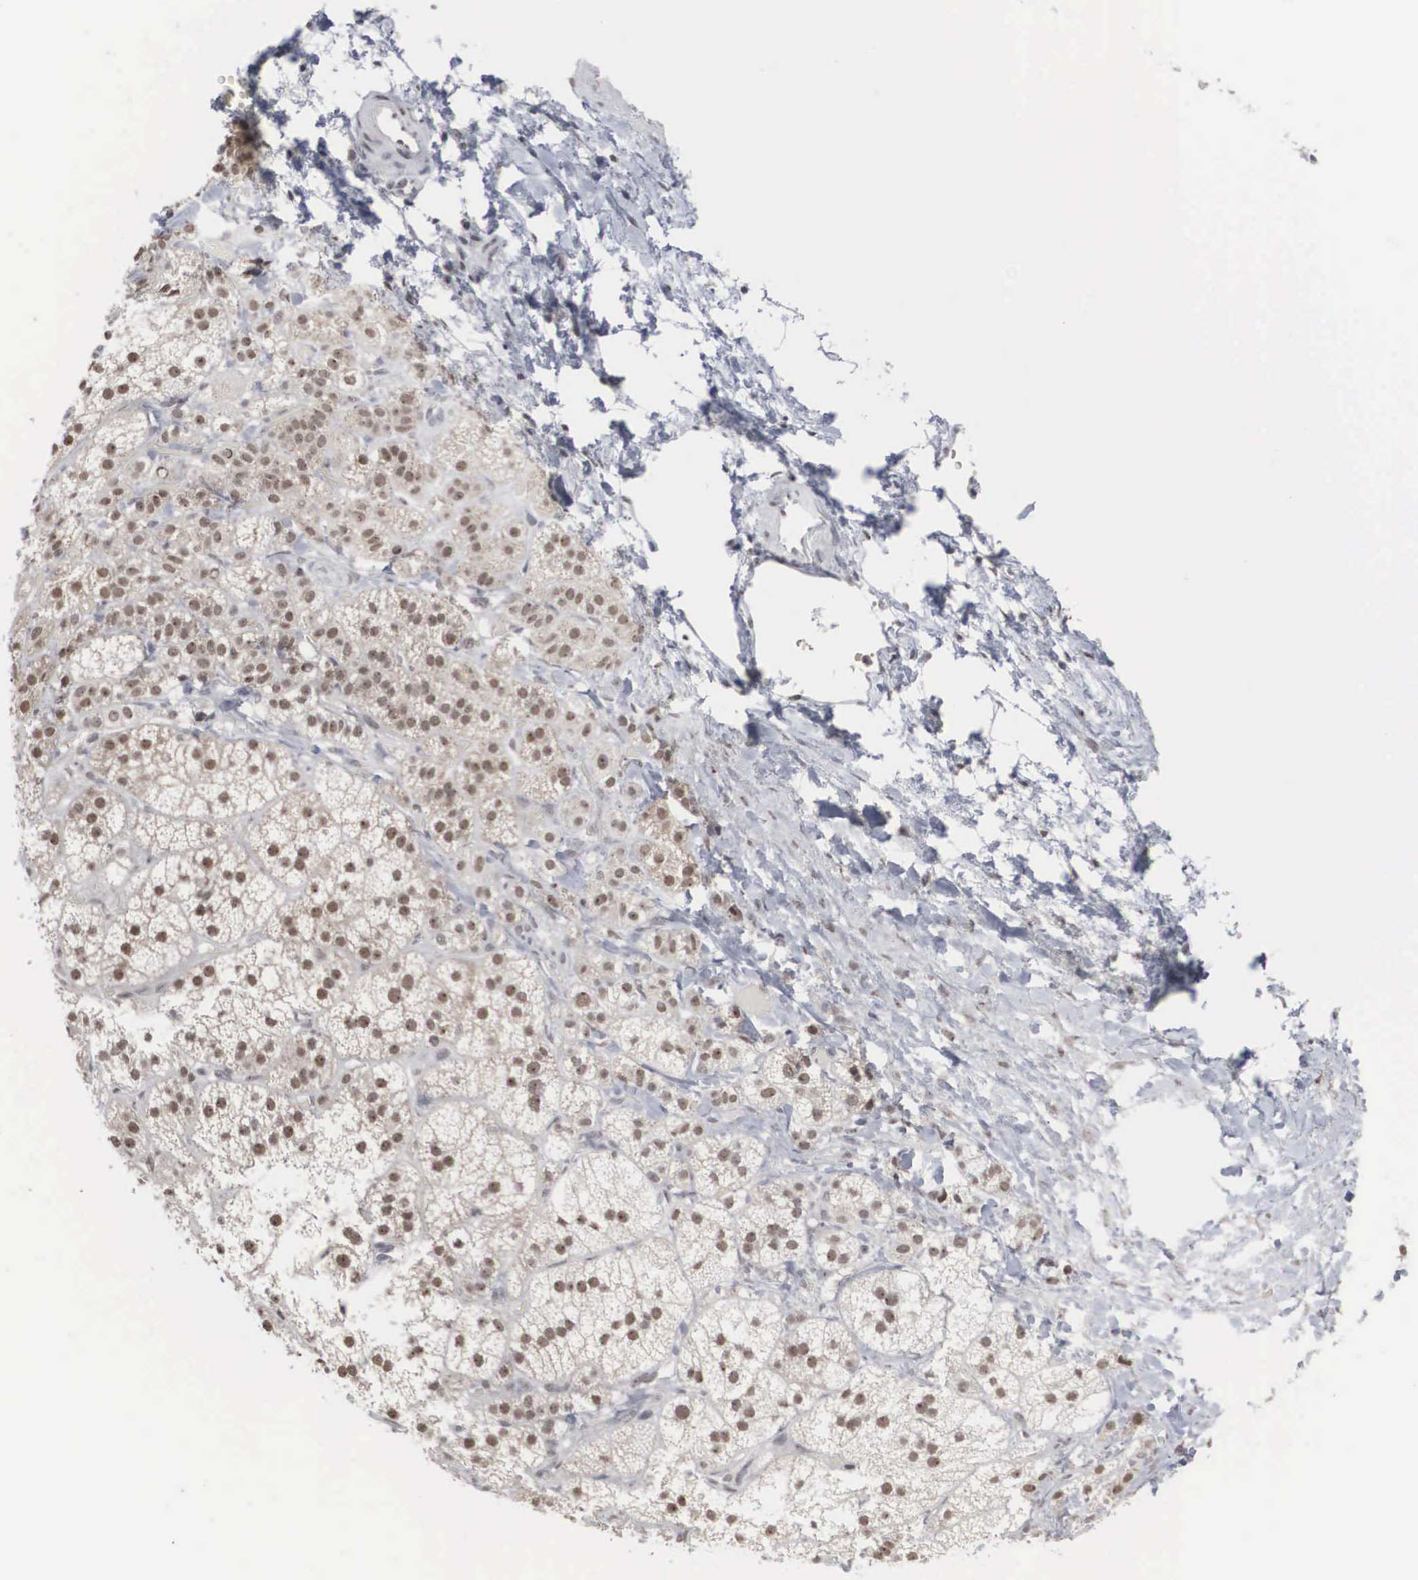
{"staining": {"intensity": "weak", "quantity": ">75%", "location": "nuclear"}, "tissue": "adrenal gland", "cell_type": "Glandular cells", "image_type": "normal", "snomed": [{"axis": "morphology", "description": "Normal tissue, NOS"}, {"axis": "topography", "description": "Adrenal gland"}], "caption": "This is a histology image of immunohistochemistry (IHC) staining of unremarkable adrenal gland, which shows weak positivity in the nuclear of glandular cells.", "gene": "AUTS2", "patient": {"sex": "female", "age": 60}}